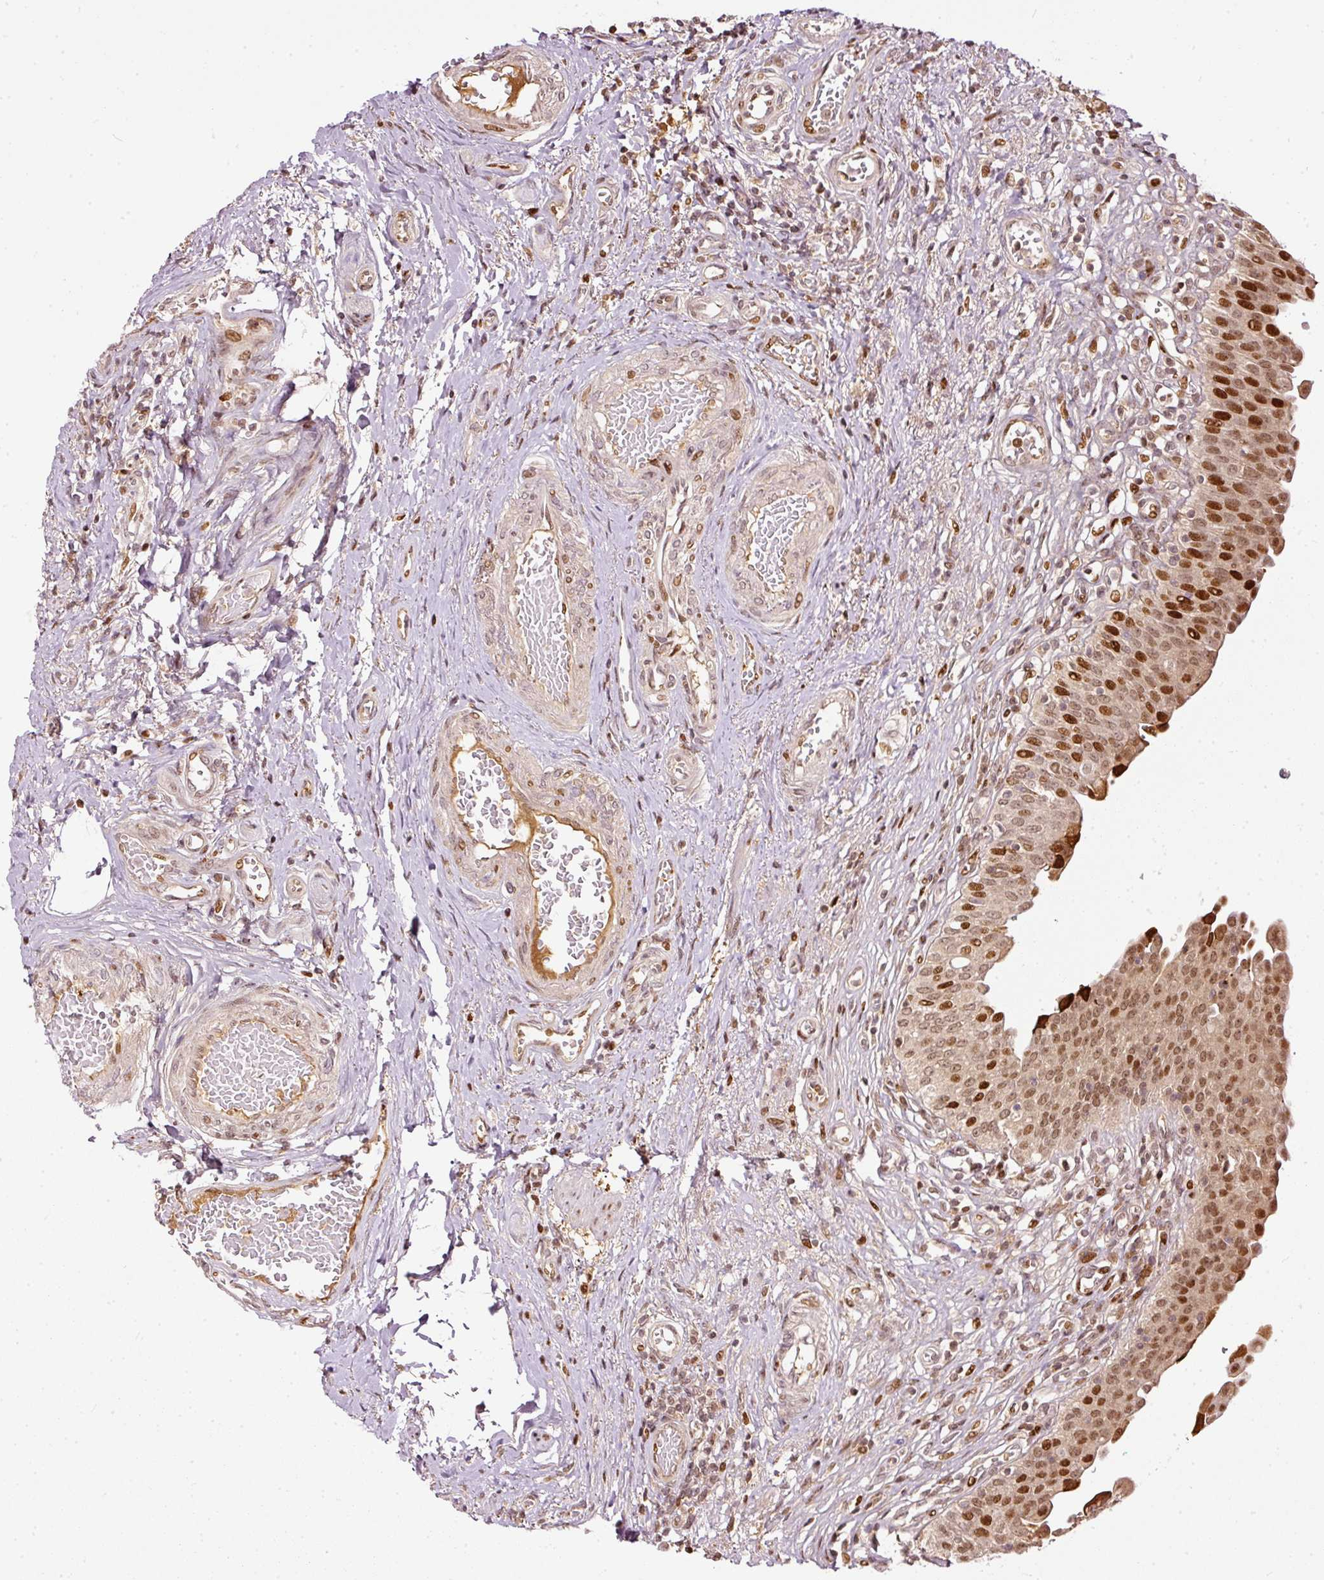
{"staining": {"intensity": "strong", "quantity": "25%-75%", "location": "cytoplasmic/membranous,nuclear"}, "tissue": "urinary bladder", "cell_type": "Urothelial cells", "image_type": "normal", "snomed": [{"axis": "morphology", "description": "Normal tissue, NOS"}, {"axis": "topography", "description": "Urinary bladder"}], "caption": "The photomicrograph demonstrates a brown stain indicating the presence of a protein in the cytoplasmic/membranous,nuclear of urothelial cells in urinary bladder. The staining was performed using DAB, with brown indicating positive protein expression. Nuclei are stained blue with hematoxylin.", "gene": "ZNF778", "patient": {"sex": "male", "age": 71}}